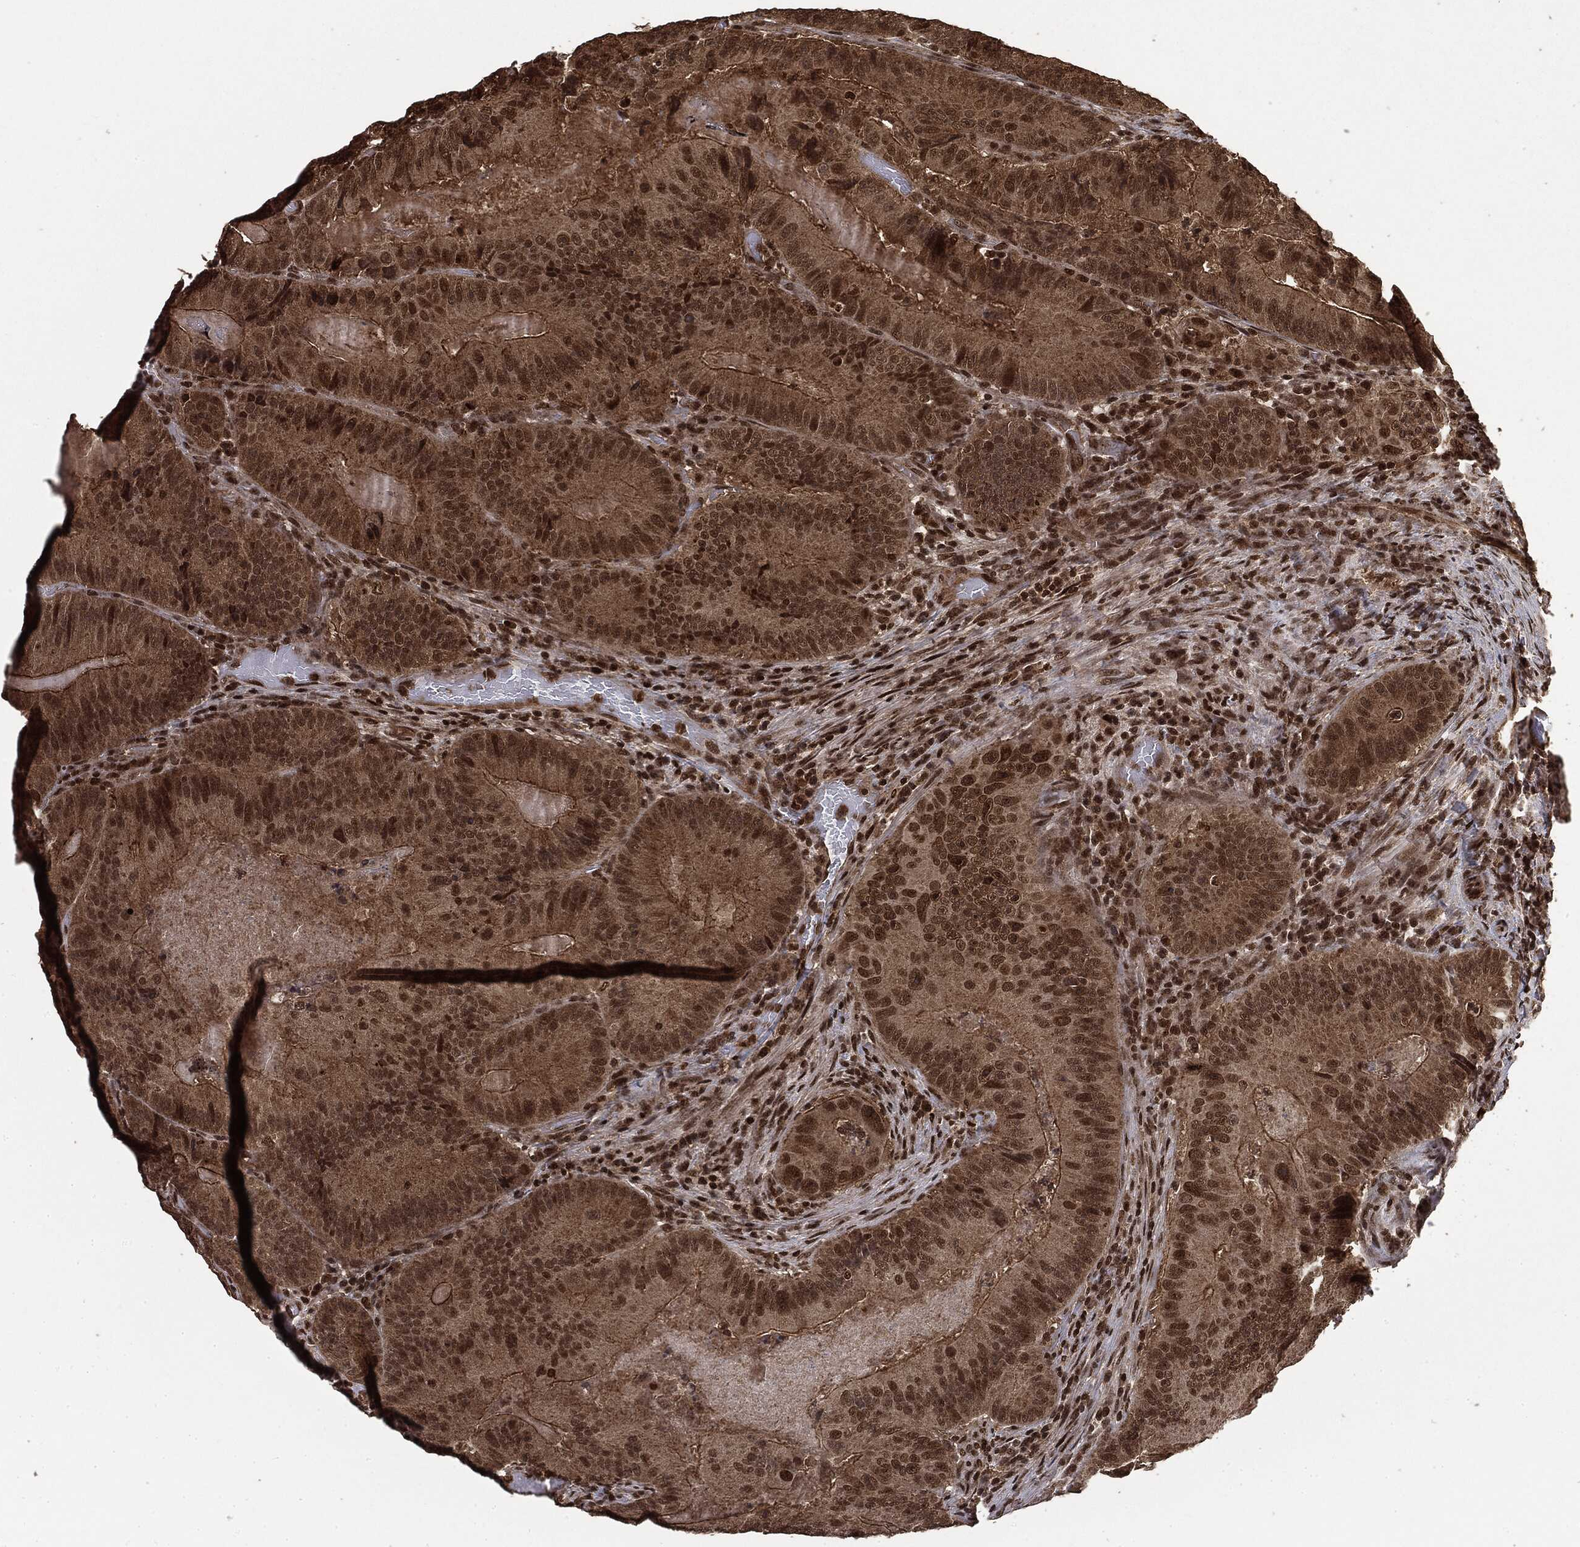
{"staining": {"intensity": "moderate", "quantity": ">75%", "location": "cytoplasmic/membranous,nuclear"}, "tissue": "colorectal cancer", "cell_type": "Tumor cells", "image_type": "cancer", "snomed": [{"axis": "morphology", "description": "Adenocarcinoma, NOS"}, {"axis": "topography", "description": "Colon"}], "caption": "There is medium levels of moderate cytoplasmic/membranous and nuclear staining in tumor cells of colorectal cancer (adenocarcinoma), as demonstrated by immunohistochemical staining (brown color).", "gene": "CTDP1", "patient": {"sex": "female", "age": 86}}